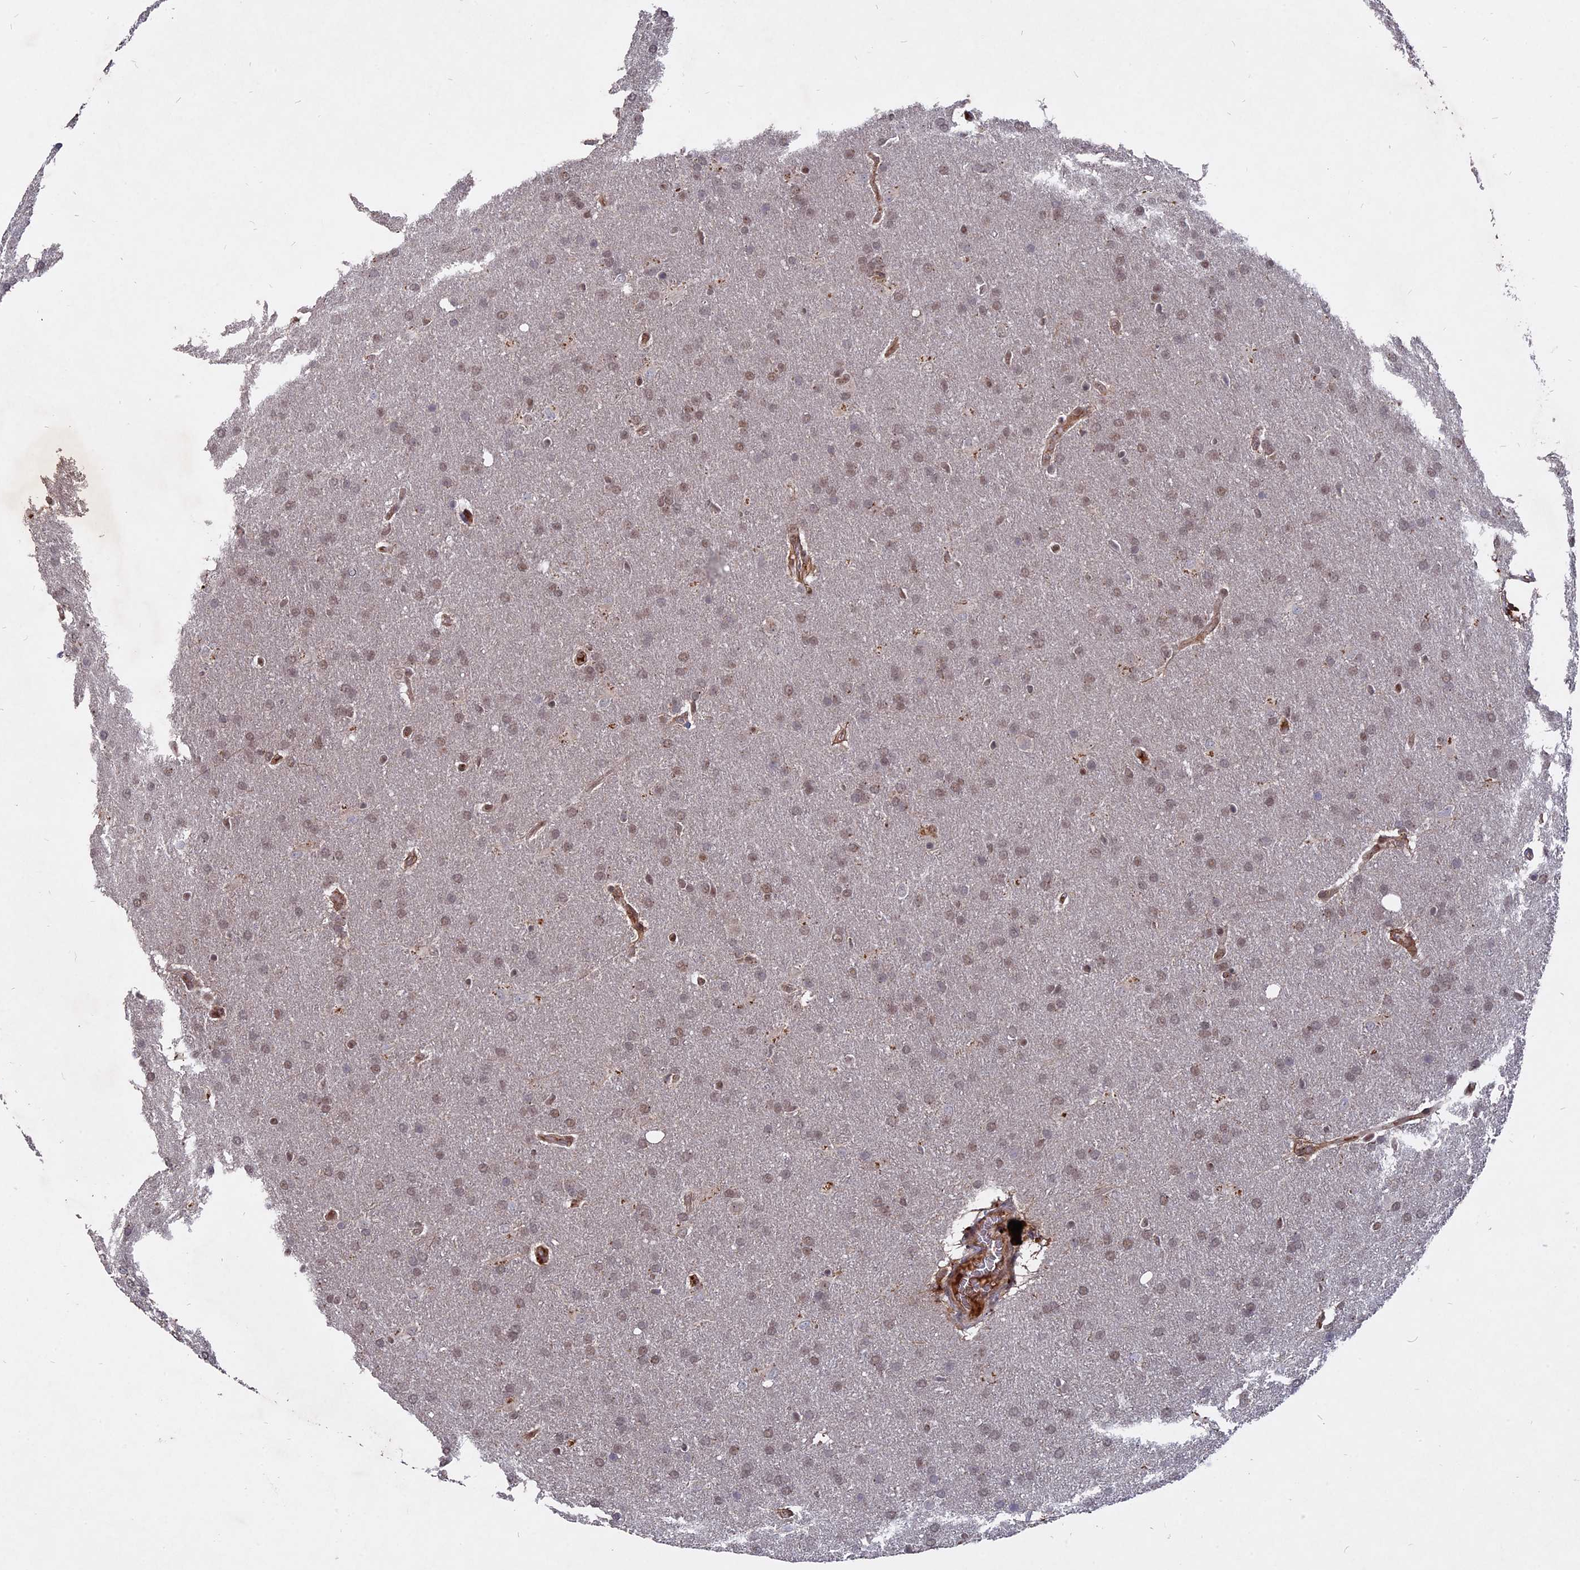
{"staining": {"intensity": "weak", "quantity": "25%-75%", "location": "nuclear"}, "tissue": "glioma", "cell_type": "Tumor cells", "image_type": "cancer", "snomed": [{"axis": "morphology", "description": "Glioma, malignant, Low grade"}, {"axis": "topography", "description": "Brain"}], "caption": "Glioma stained with a protein marker demonstrates weak staining in tumor cells.", "gene": "NOSIP", "patient": {"sex": "female", "age": 32}}